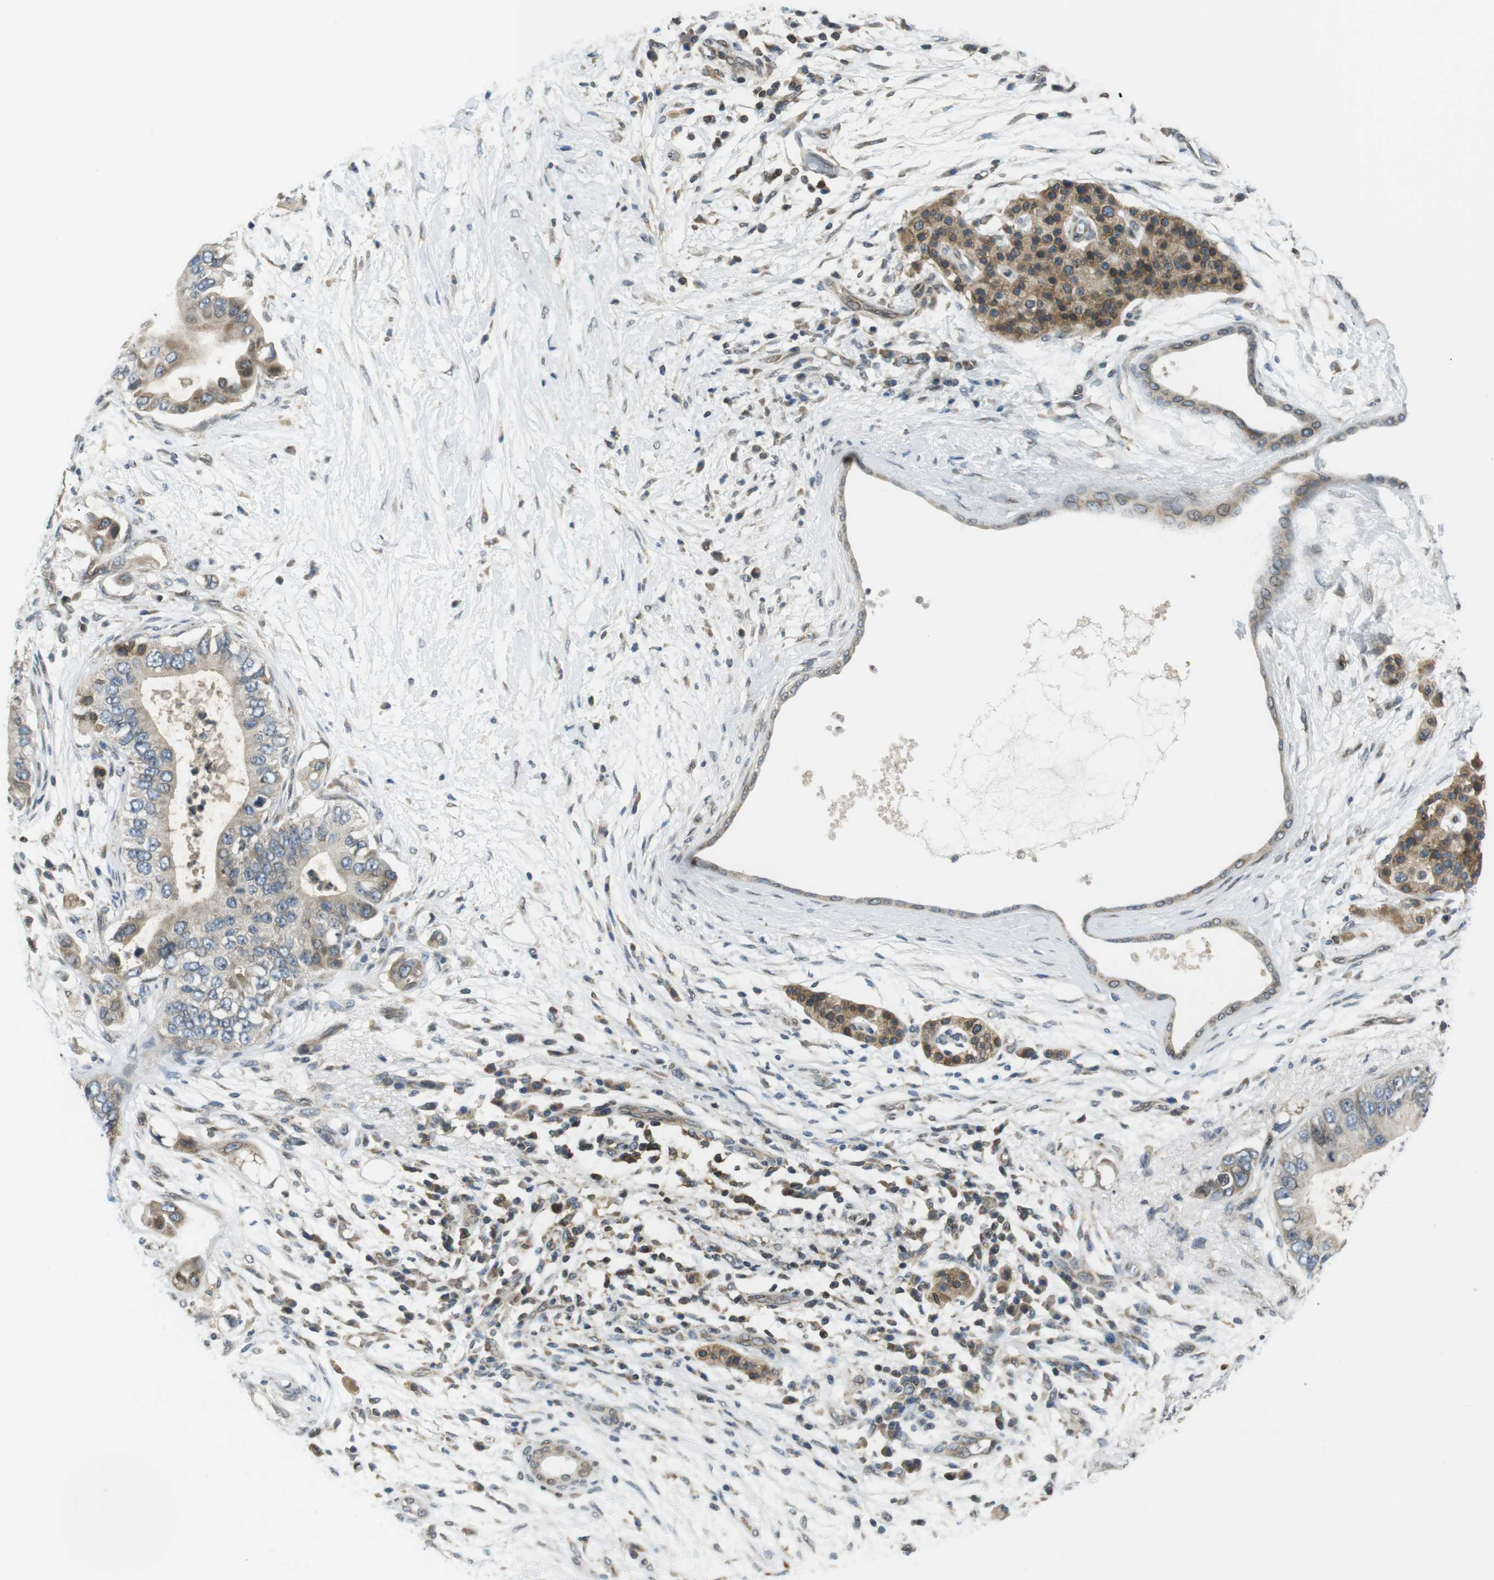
{"staining": {"intensity": "moderate", "quantity": "25%-75%", "location": "cytoplasmic/membranous,nuclear"}, "tissue": "pancreatic cancer", "cell_type": "Tumor cells", "image_type": "cancer", "snomed": [{"axis": "morphology", "description": "Adenocarcinoma, NOS"}, {"axis": "topography", "description": "Pancreas"}], "caption": "Pancreatic cancer (adenocarcinoma) tissue demonstrates moderate cytoplasmic/membranous and nuclear positivity in about 25%-75% of tumor cells, visualized by immunohistochemistry. The staining was performed using DAB (3,3'-diaminobenzidine) to visualize the protein expression in brown, while the nuclei were stained in blue with hematoxylin (Magnification: 20x).", "gene": "TMX4", "patient": {"sex": "male", "age": 77}}